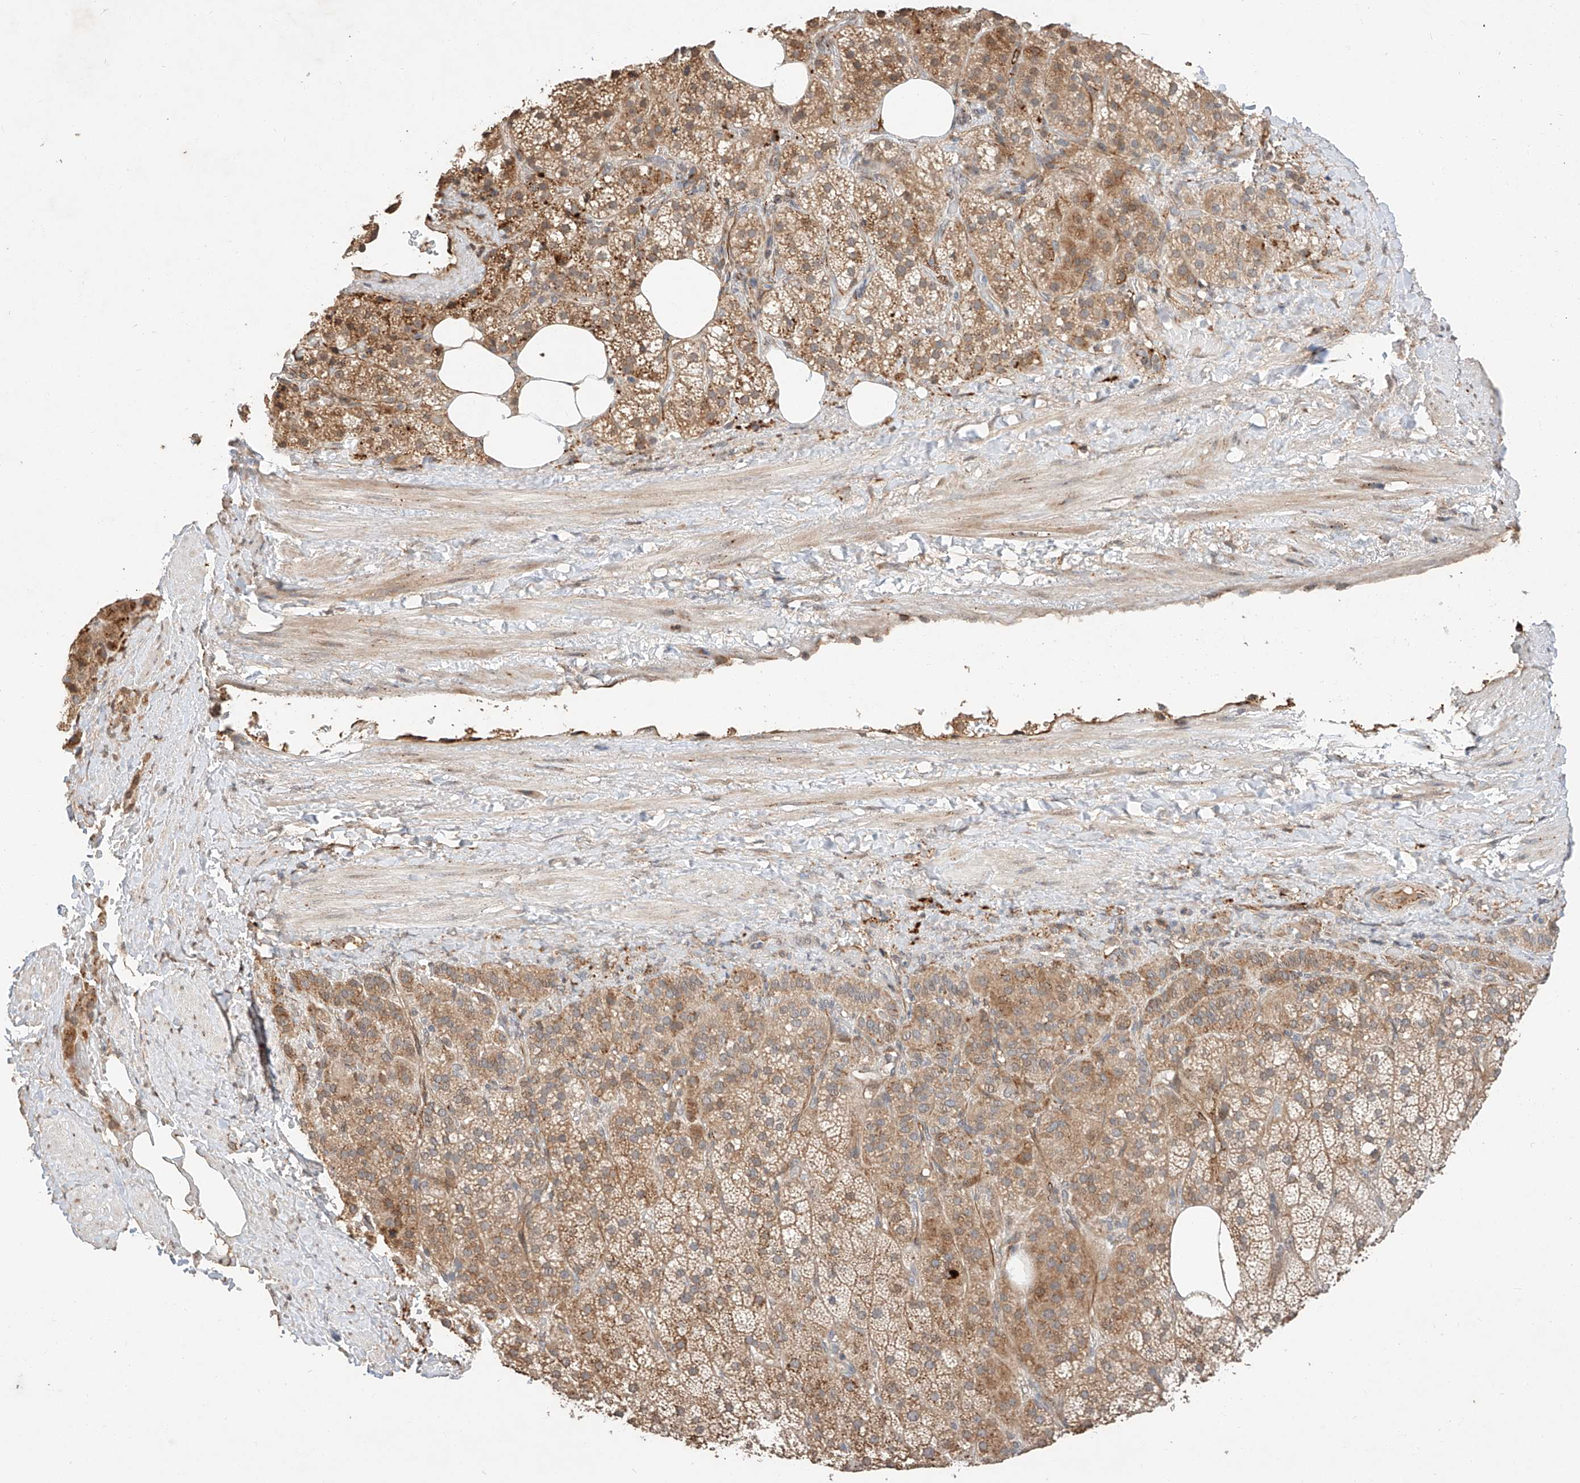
{"staining": {"intensity": "moderate", "quantity": ">75%", "location": "cytoplasmic/membranous"}, "tissue": "adrenal gland", "cell_type": "Glandular cells", "image_type": "normal", "snomed": [{"axis": "morphology", "description": "Normal tissue, NOS"}, {"axis": "topography", "description": "Adrenal gland"}], "caption": "Human adrenal gland stained for a protein (brown) demonstrates moderate cytoplasmic/membranous positive expression in approximately >75% of glandular cells.", "gene": "SUSD6", "patient": {"sex": "female", "age": 59}}